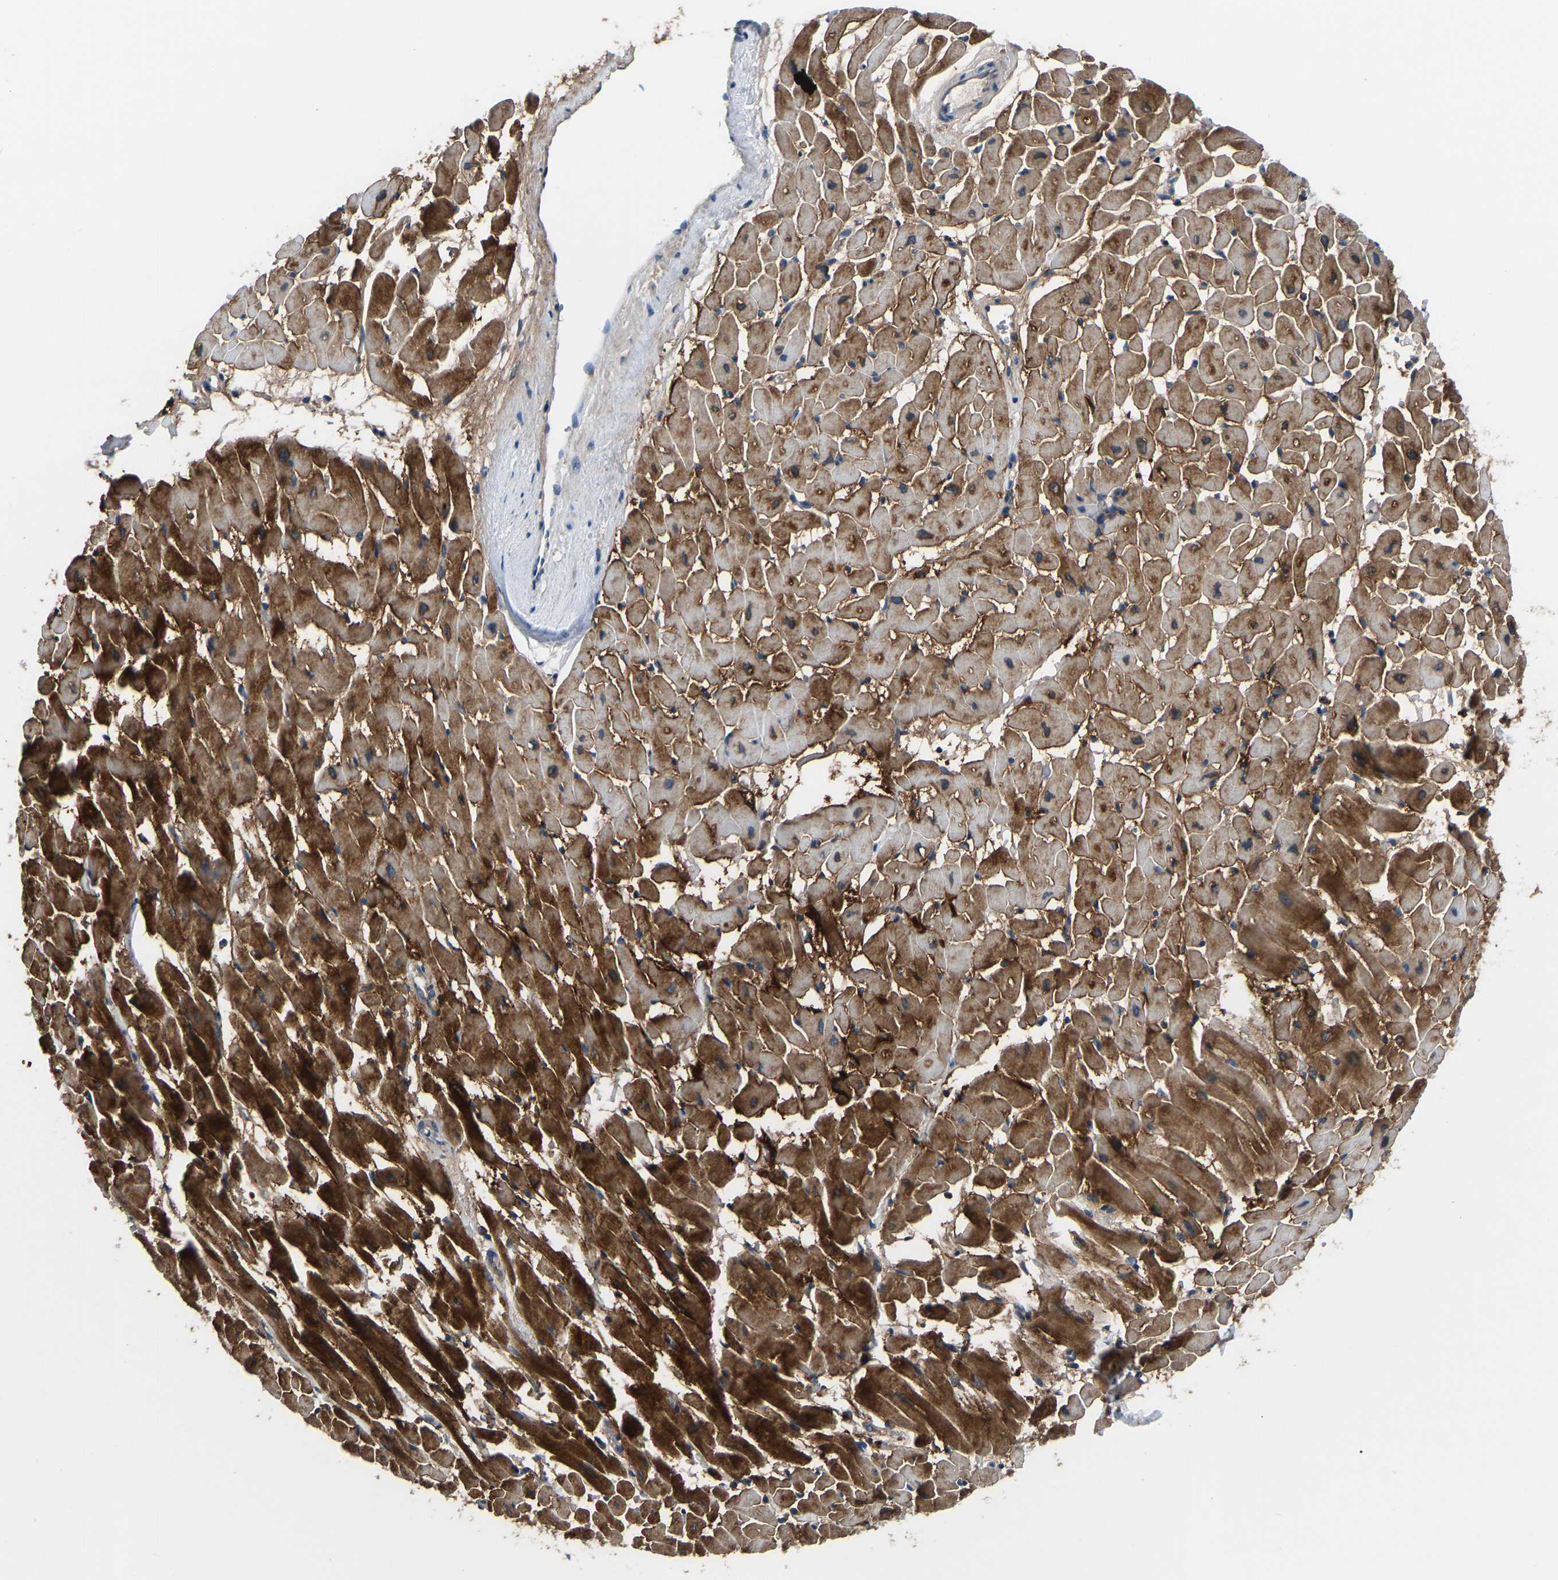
{"staining": {"intensity": "strong", "quantity": "25%-75%", "location": "cytoplasmic/membranous"}, "tissue": "heart muscle", "cell_type": "Cardiomyocytes", "image_type": "normal", "snomed": [{"axis": "morphology", "description": "Normal tissue, NOS"}, {"axis": "topography", "description": "Heart"}], "caption": "Immunohistochemical staining of normal heart muscle displays 25%-75% levels of strong cytoplasmic/membranous protein expression in approximately 25%-75% of cardiomyocytes.", "gene": "PRKAR1A", "patient": {"sex": "male", "age": 45}}